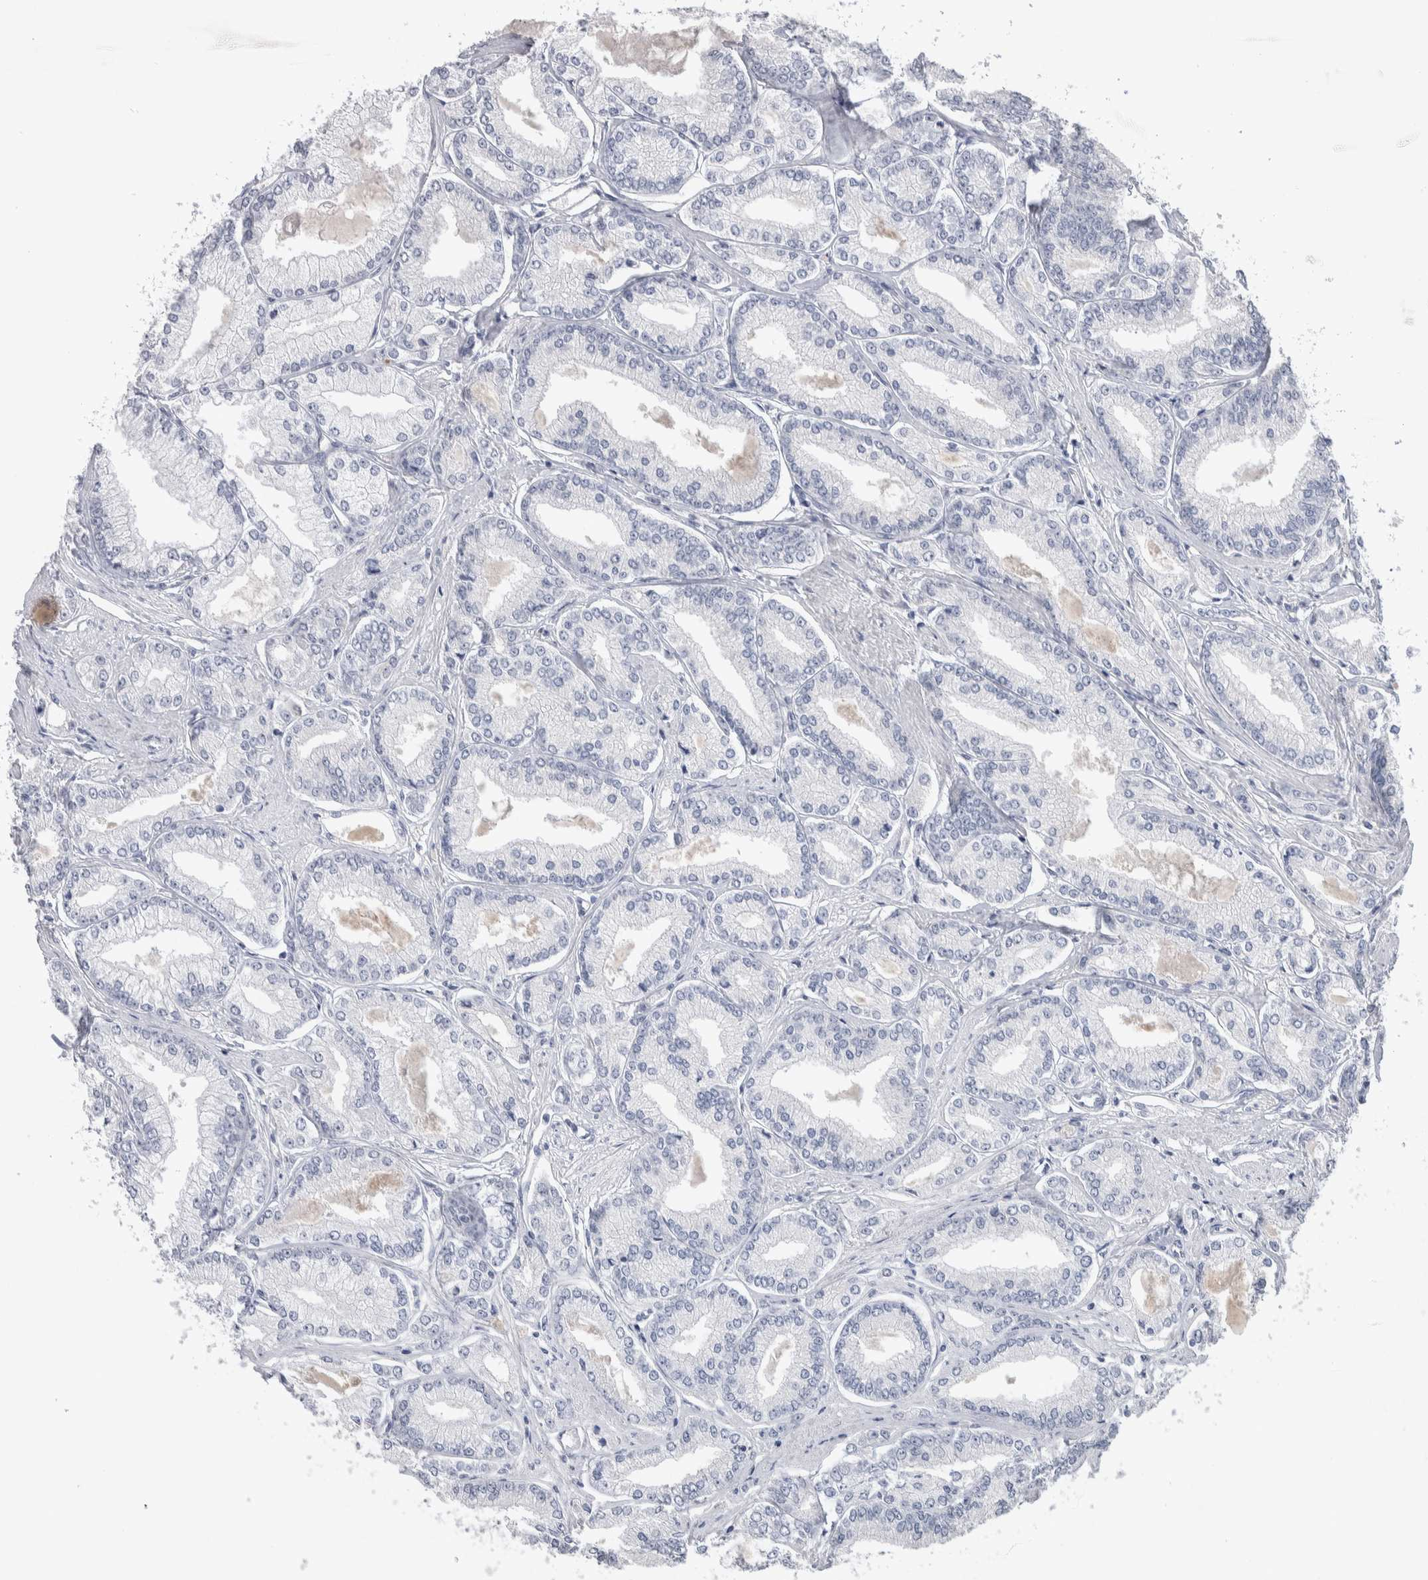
{"staining": {"intensity": "negative", "quantity": "none", "location": "none"}, "tissue": "prostate cancer", "cell_type": "Tumor cells", "image_type": "cancer", "snomed": [{"axis": "morphology", "description": "Adenocarcinoma, Low grade"}, {"axis": "topography", "description": "Prostate"}], "caption": "The histopathology image exhibits no staining of tumor cells in prostate cancer (adenocarcinoma (low-grade)).", "gene": "TMEM102", "patient": {"sex": "male", "age": 52}}